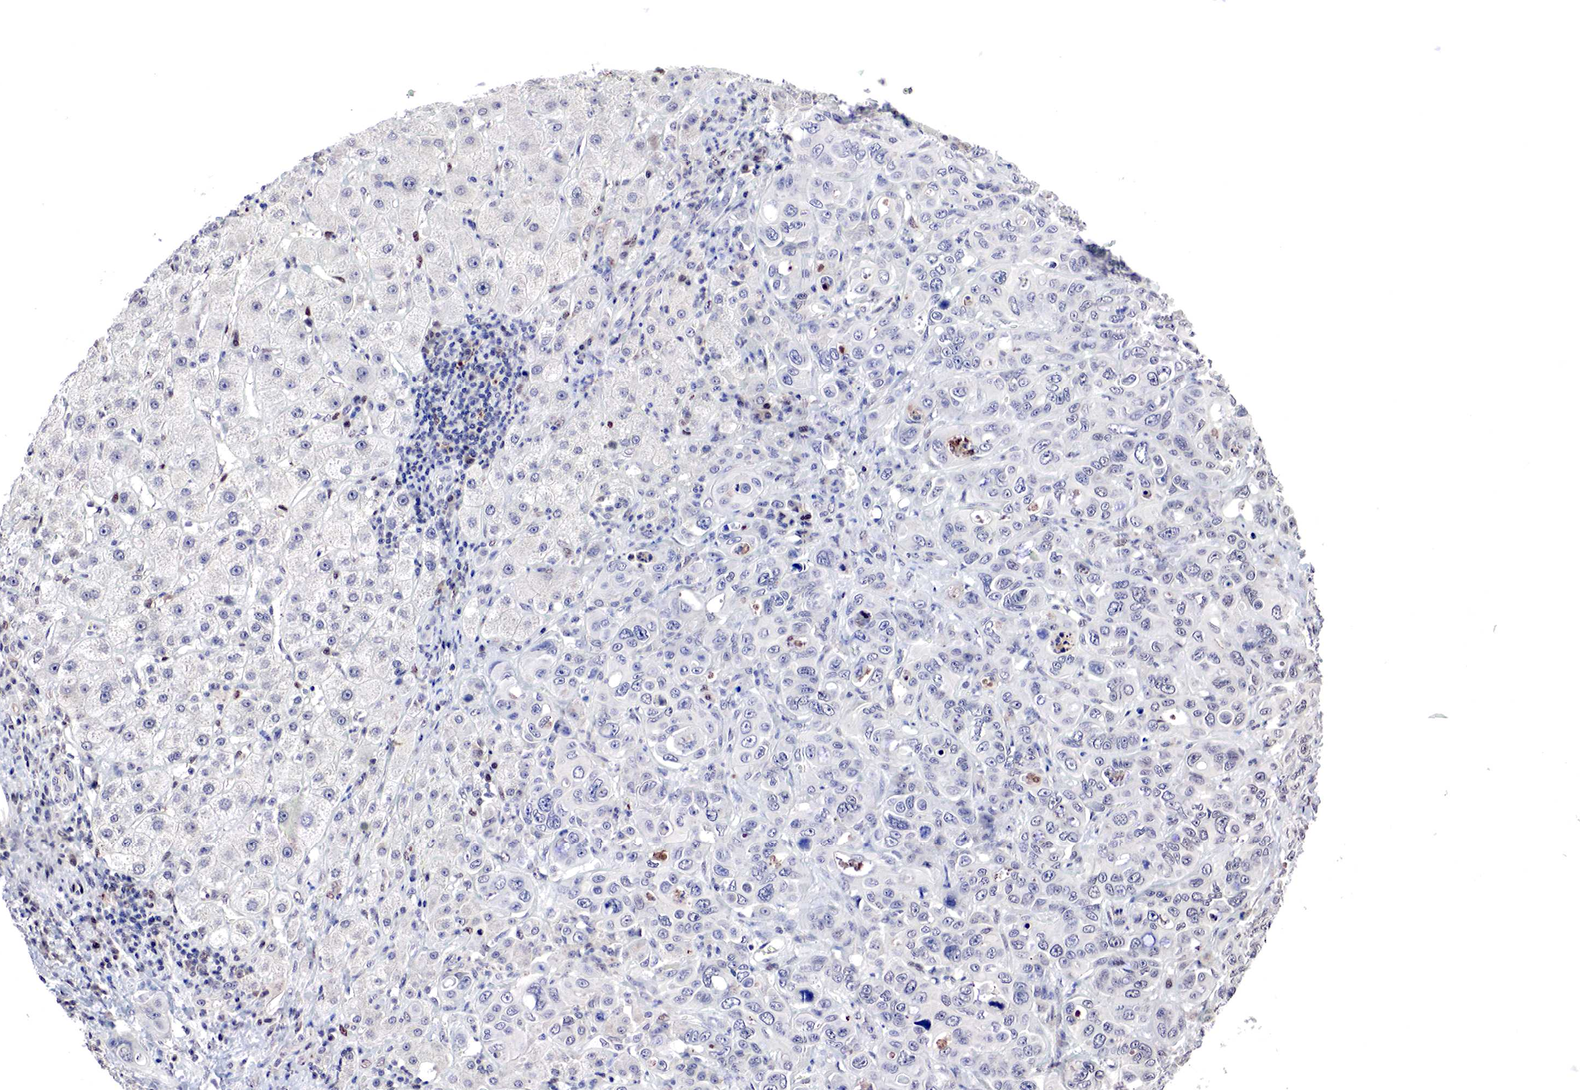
{"staining": {"intensity": "negative", "quantity": "none", "location": "none"}, "tissue": "liver cancer", "cell_type": "Tumor cells", "image_type": "cancer", "snomed": [{"axis": "morphology", "description": "Cholangiocarcinoma"}, {"axis": "topography", "description": "Liver"}], "caption": "This micrograph is of cholangiocarcinoma (liver) stained with immunohistochemistry to label a protein in brown with the nuclei are counter-stained blue. There is no positivity in tumor cells.", "gene": "DACH2", "patient": {"sex": "female", "age": 79}}